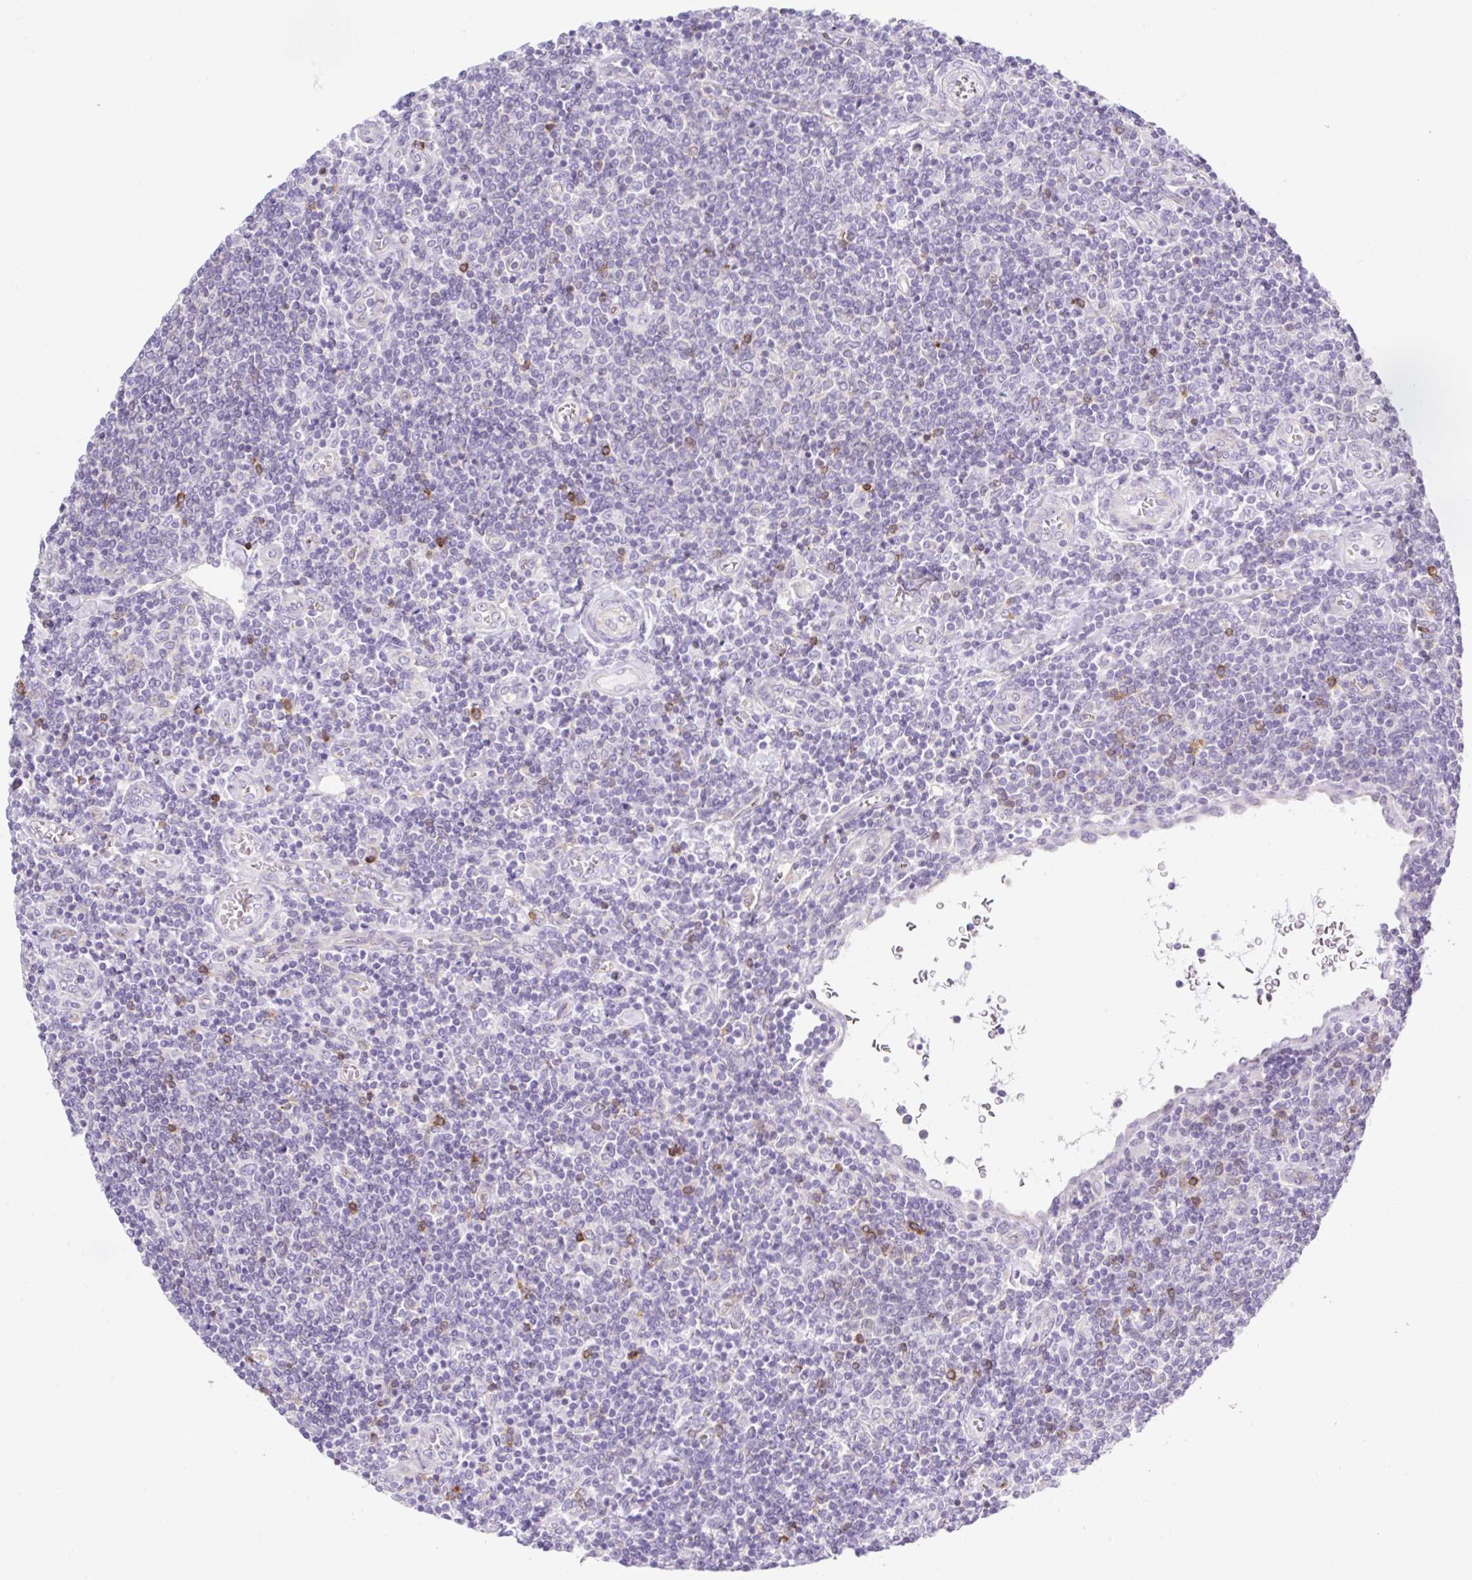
{"staining": {"intensity": "negative", "quantity": "none", "location": "none"}, "tissue": "lymphoma", "cell_type": "Tumor cells", "image_type": "cancer", "snomed": [{"axis": "morphology", "description": "Malignant lymphoma, non-Hodgkin's type, Low grade"}, {"axis": "topography", "description": "Lymph node"}], "caption": "Immunohistochemistry (IHC) photomicrograph of lymphoma stained for a protein (brown), which demonstrates no expression in tumor cells.", "gene": "BCAS1", "patient": {"sex": "male", "age": 52}}